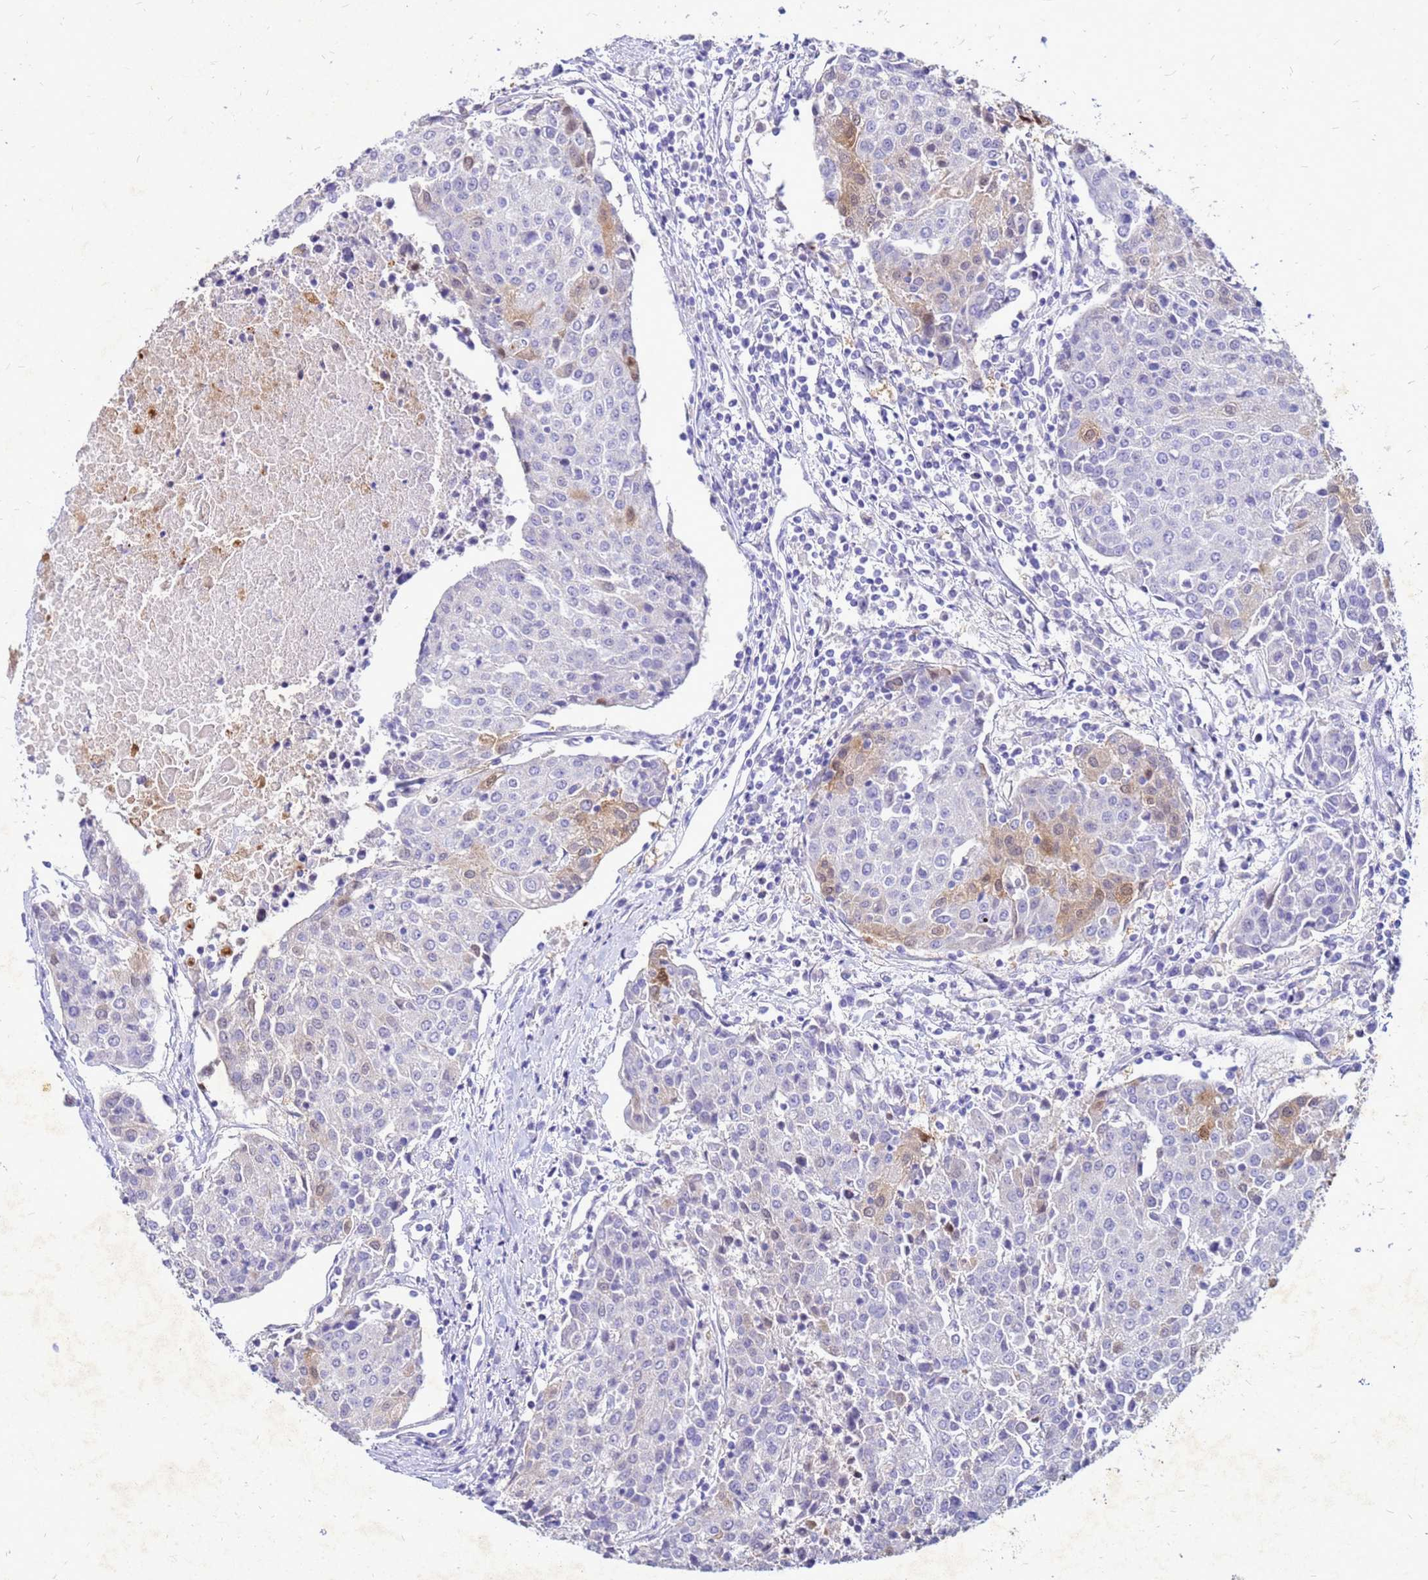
{"staining": {"intensity": "weak", "quantity": "<25%", "location": "cytoplasmic/membranous"}, "tissue": "urothelial cancer", "cell_type": "Tumor cells", "image_type": "cancer", "snomed": [{"axis": "morphology", "description": "Urothelial carcinoma, High grade"}, {"axis": "topography", "description": "Urinary bladder"}], "caption": "The IHC histopathology image has no significant staining in tumor cells of urothelial cancer tissue.", "gene": "AKR1C1", "patient": {"sex": "female", "age": 85}}